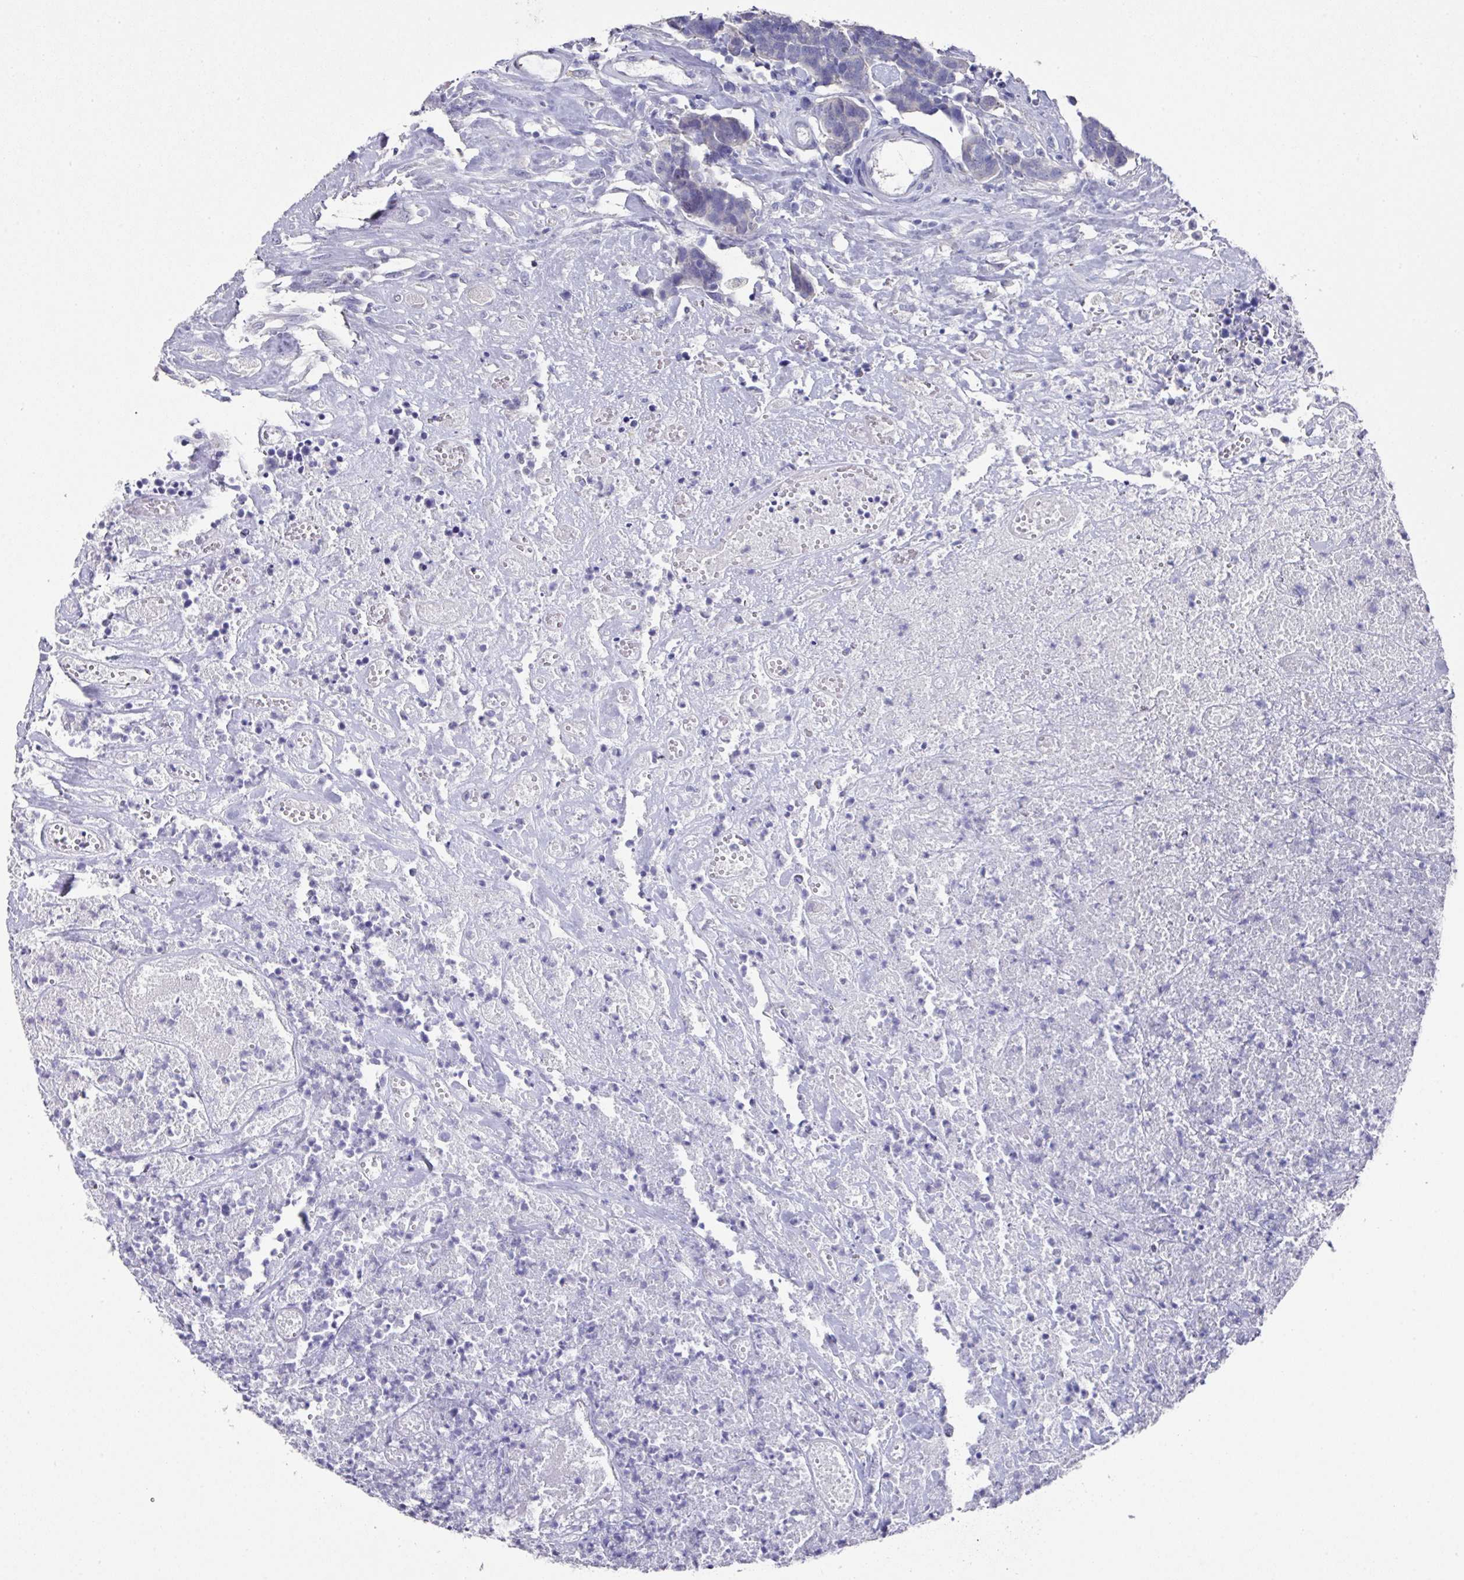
{"staining": {"intensity": "negative", "quantity": "none", "location": "none"}, "tissue": "carcinoid", "cell_type": "Tumor cells", "image_type": "cancer", "snomed": [{"axis": "morphology", "description": "Carcinoma, NOS"}, {"axis": "morphology", "description": "Carcinoid, malignant, NOS"}, {"axis": "topography", "description": "Urinary bladder"}], "caption": "A micrograph of carcinoid stained for a protein demonstrates no brown staining in tumor cells. The staining is performed using DAB (3,3'-diaminobenzidine) brown chromogen with nuclei counter-stained in using hematoxylin.", "gene": "DAZL", "patient": {"sex": "male", "age": 57}}